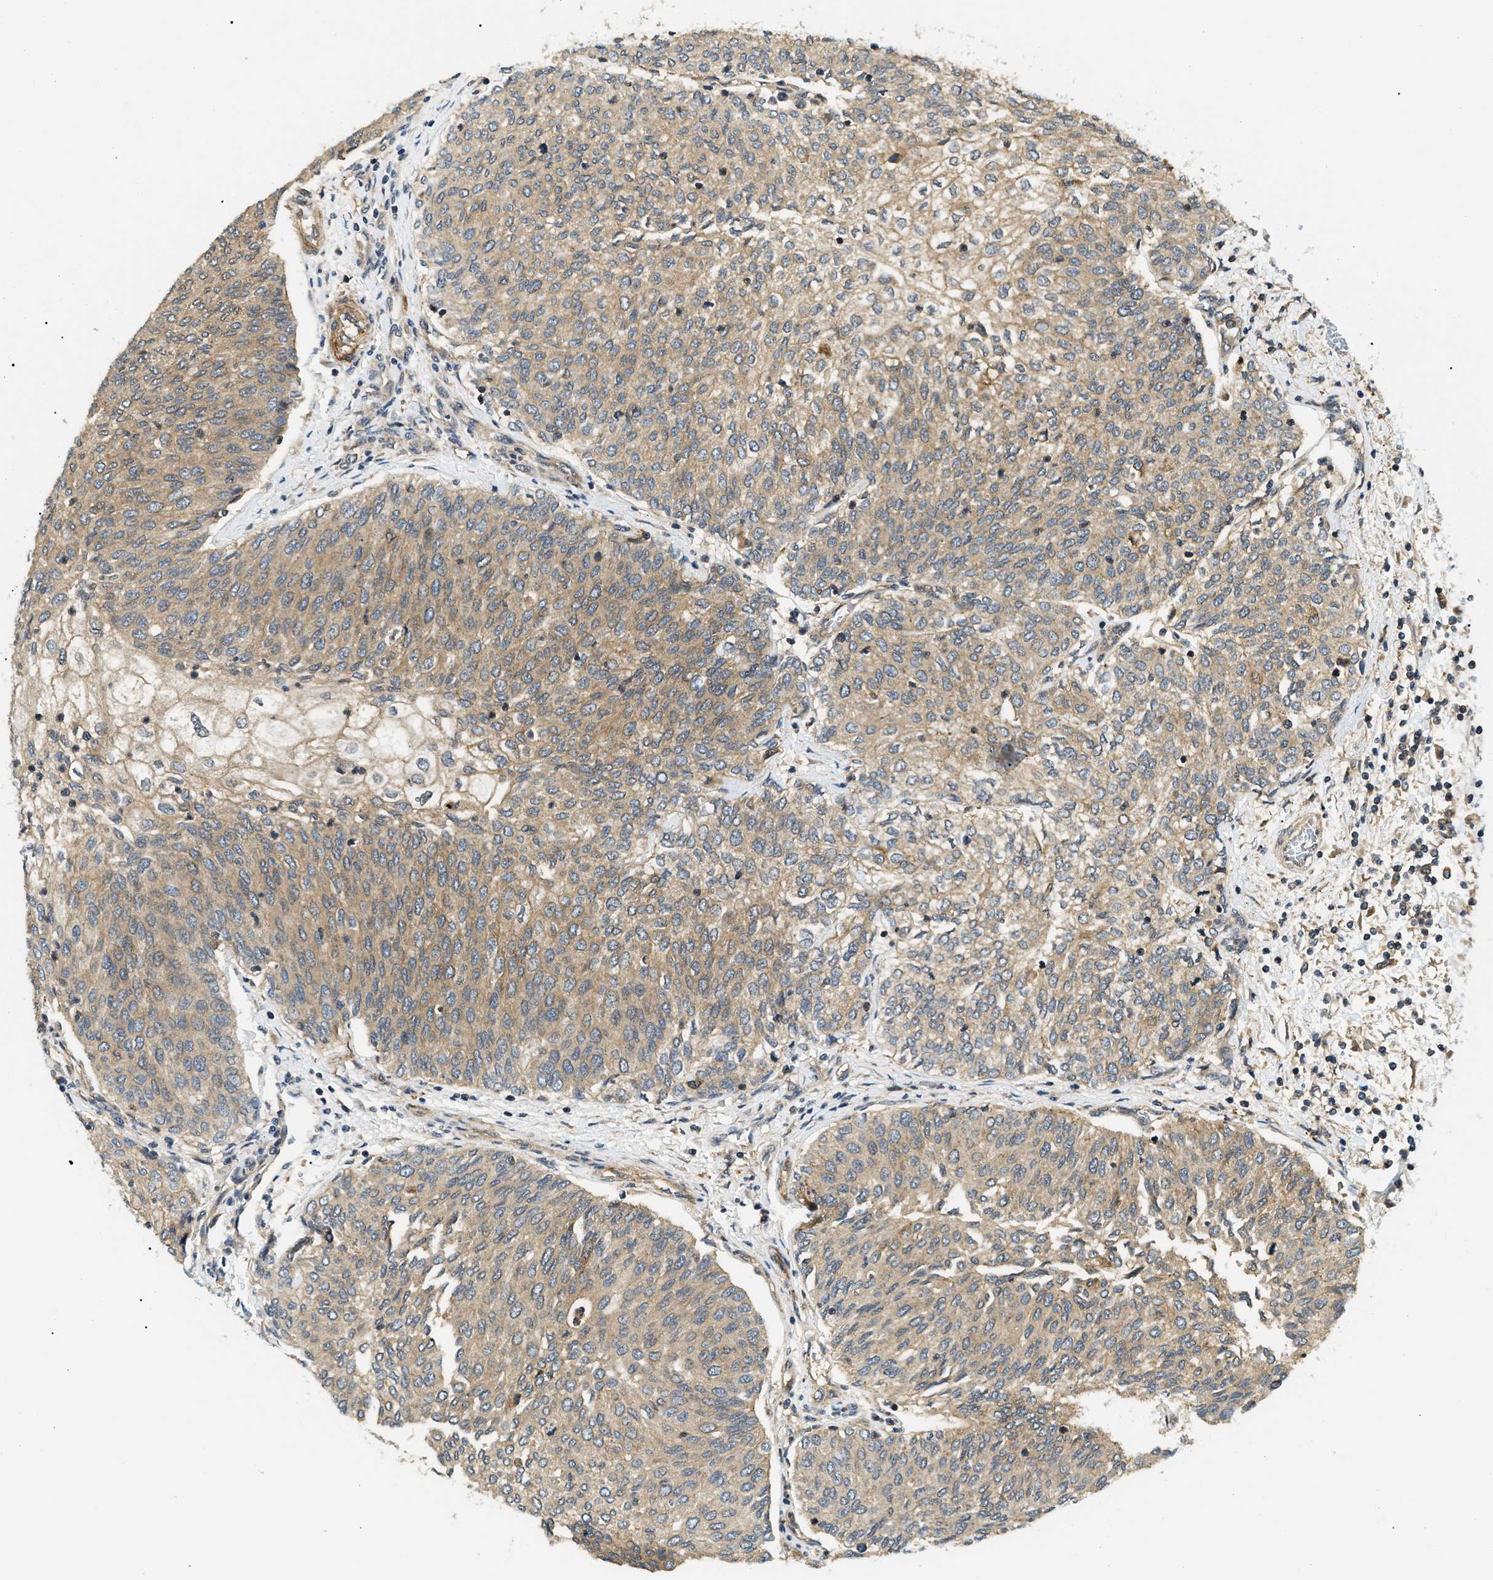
{"staining": {"intensity": "weak", "quantity": ">75%", "location": "cytoplasmic/membranous"}, "tissue": "urothelial cancer", "cell_type": "Tumor cells", "image_type": "cancer", "snomed": [{"axis": "morphology", "description": "Urothelial carcinoma, Low grade"}, {"axis": "topography", "description": "Urinary bladder"}], "caption": "Protein expression analysis of urothelial cancer displays weak cytoplasmic/membranous staining in approximately >75% of tumor cells.", "gene": "ATP6AP1", "patient": {"sex": "female", "age": 79}}